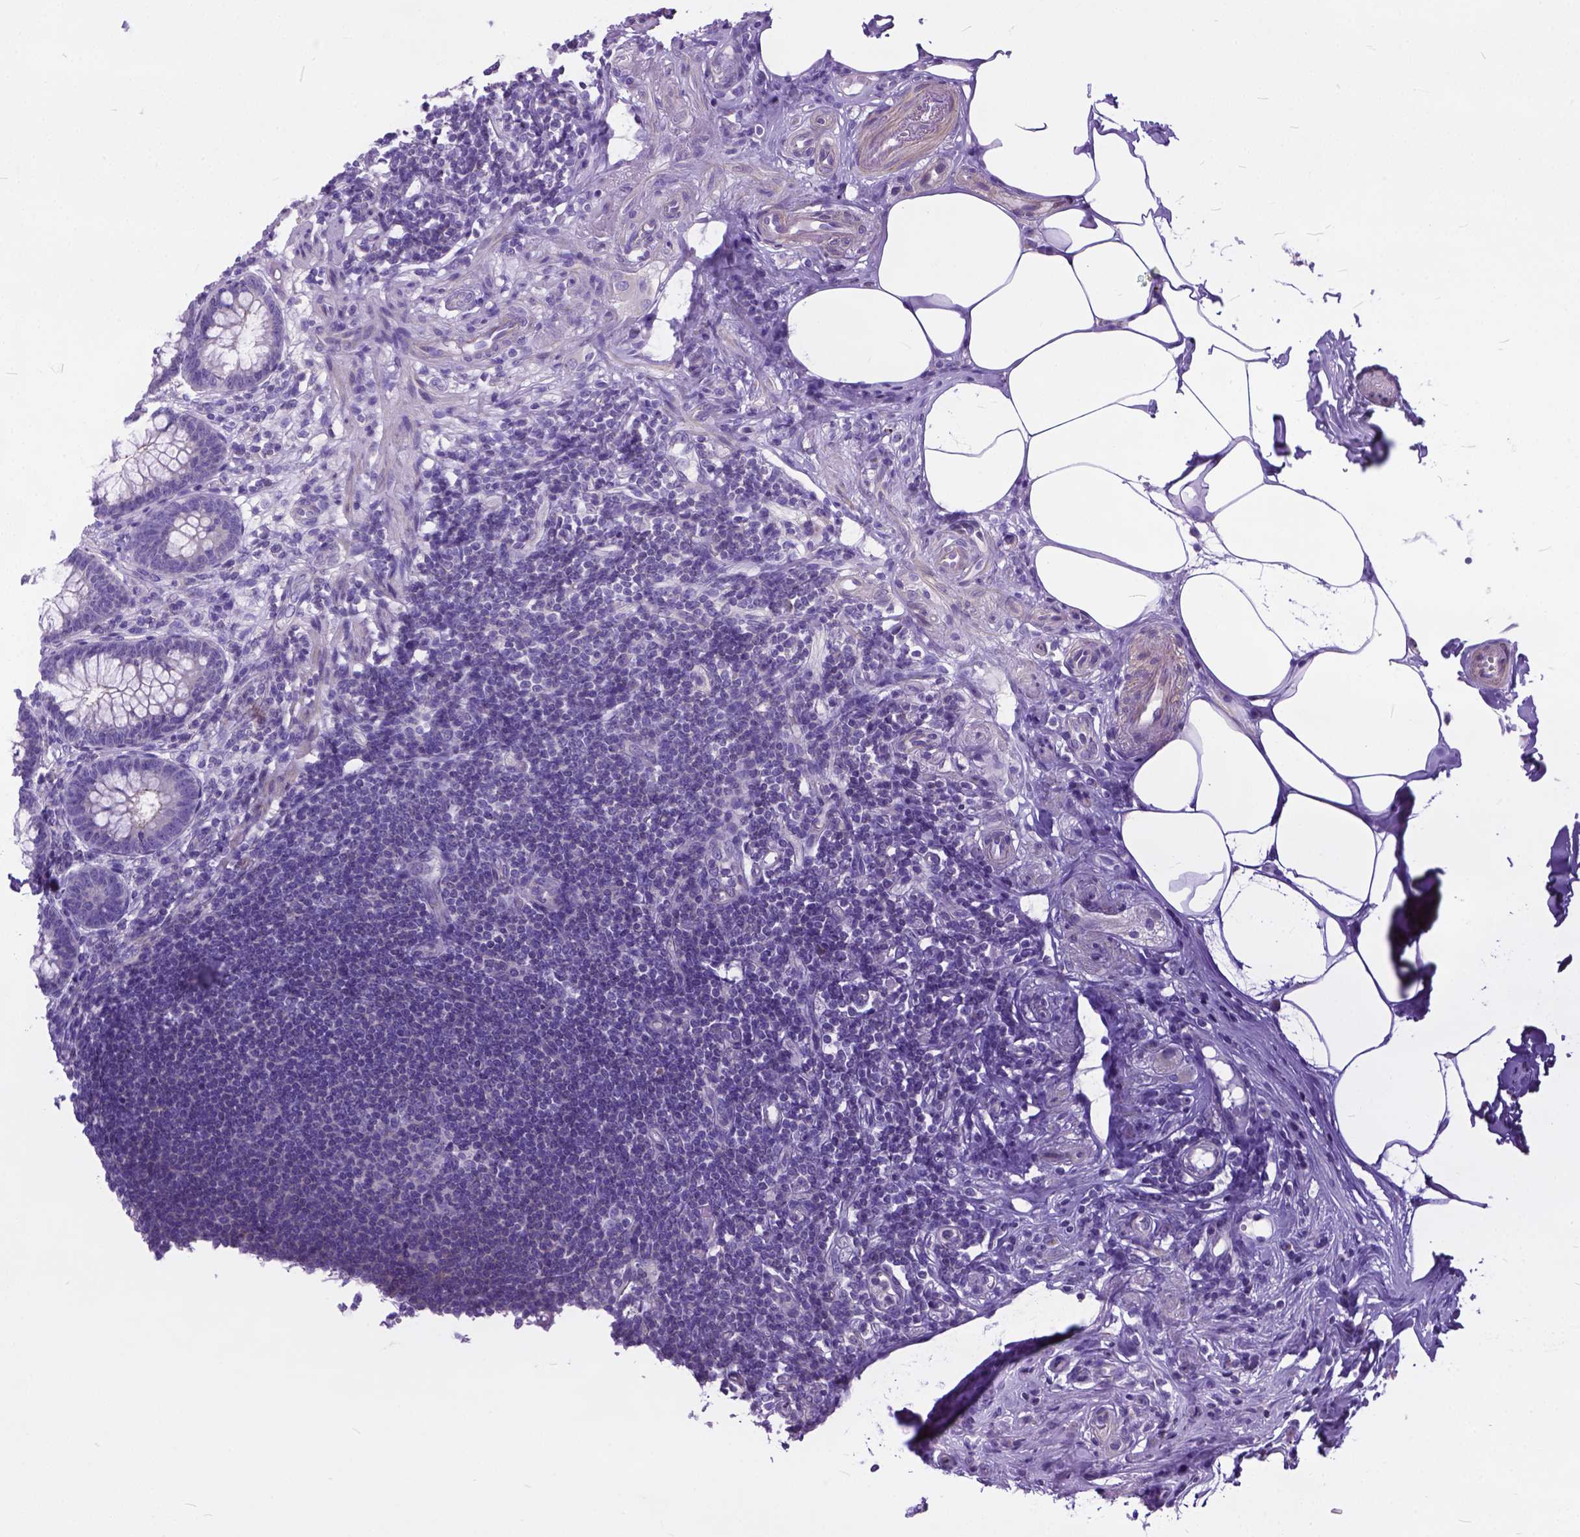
{"staining": {"intensity": "weak", "quantity": "25%-75%", "location": "cytoplasmic/membranous"}, "tissue": "appendix", "cell_type": "Glandular cells", "image_type": "normal", "snomed": [{"axis": "morphology", "description": "Normal tissue, NOS"}, {"axis": "topography", "description": "Appendix"}], "caption": "IHC (DAB) staining of benign appendix demonstrates weak cytoplasmic/membranous protein expression in approximately 25%-75% of glandular cells. Using DAB (3,3'-diaminobenzidine) (brown) and hematoxylin (blue) stains, captured at high magnification using brightfield microscopy.", "gene": "BANF2", "patient": {"sex": "female", "age": 57}}